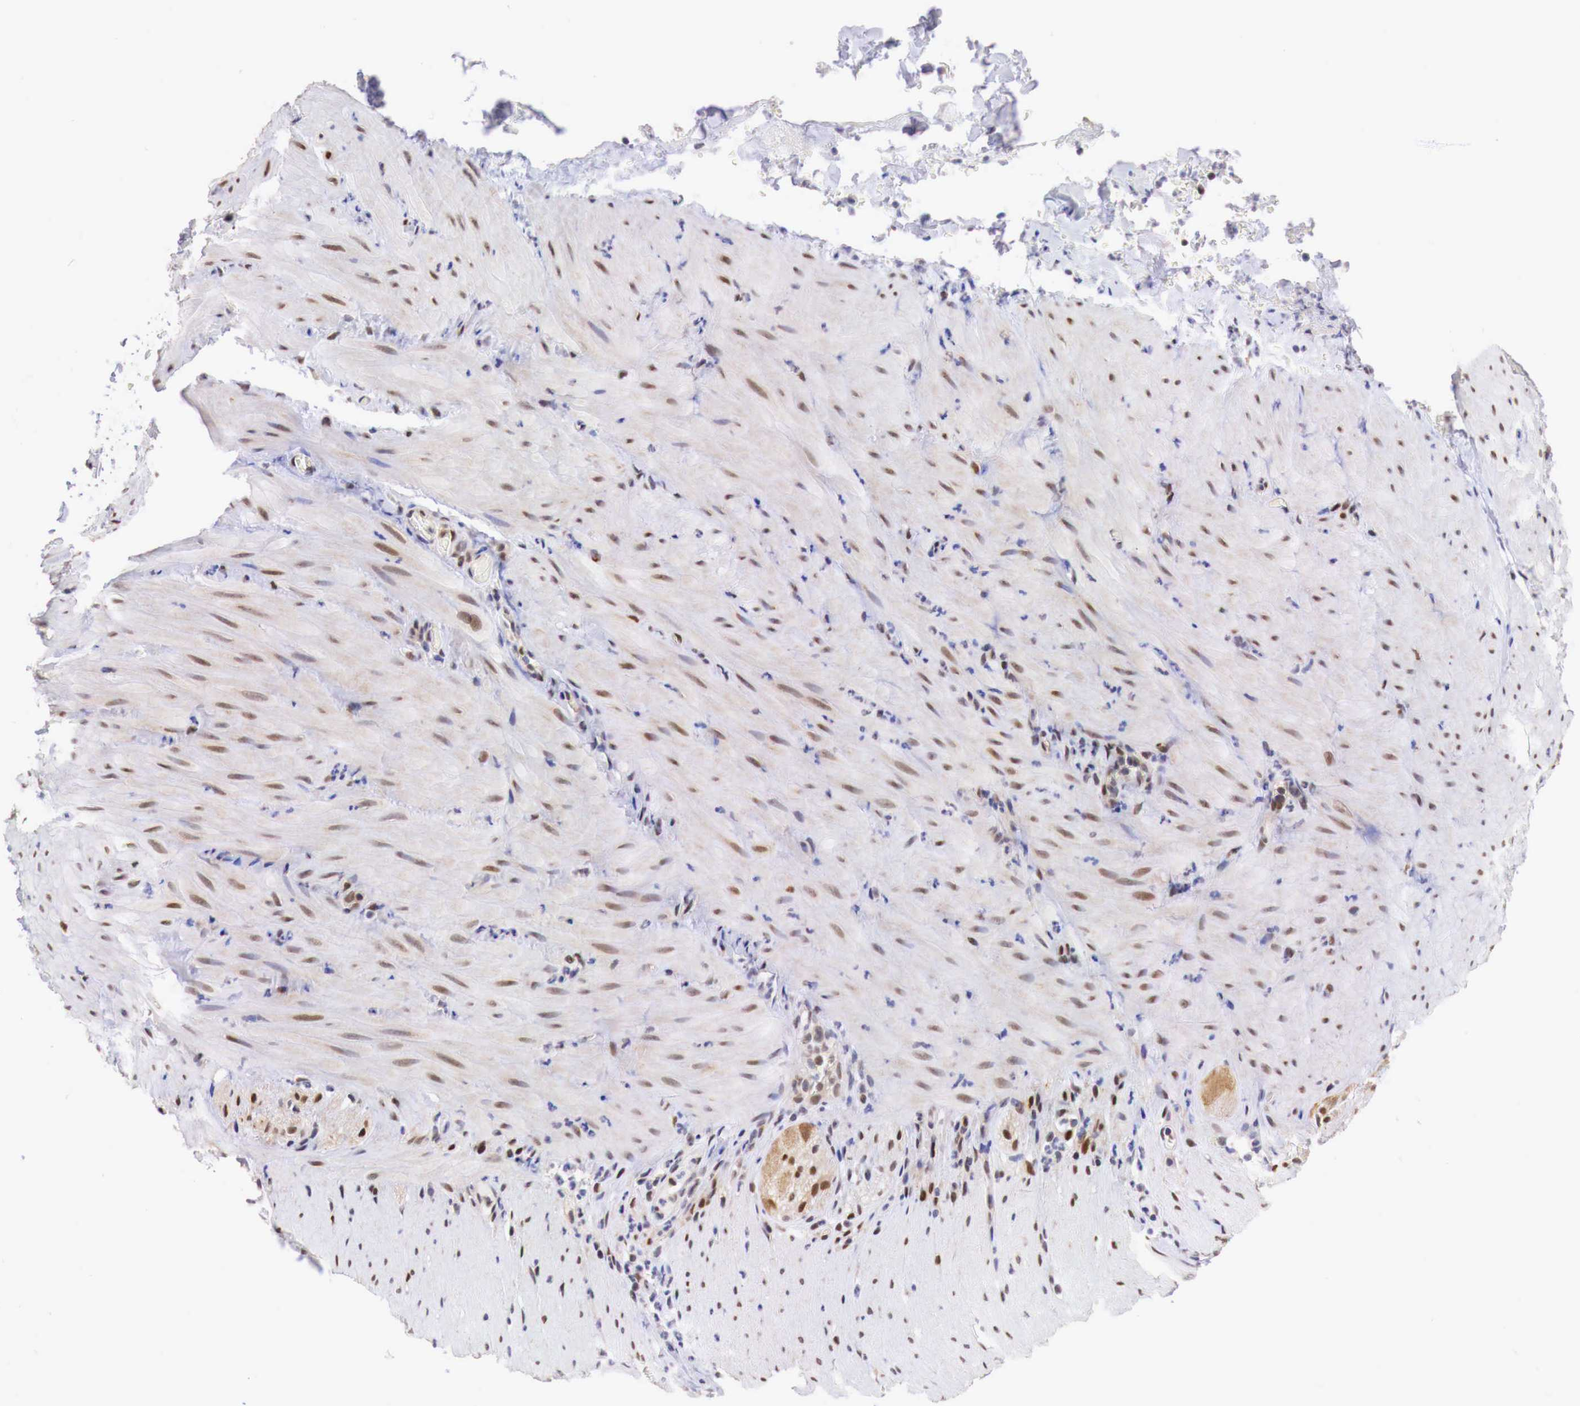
{"staining": {"intensity": "weak", "quantity": "25%-75%", "location": "cytoplasmic/membranous,nuclear"}, "tissue": "smooth muscle", "cell_type": "Smooth muscle cells", "image_type": "normal", "snomed": [{"axis": "morphology", "description": "Normal tissue, NOS"}, {"axis": "topography", "description": "Duodenum"}], "caption": "A low amount of weak cytoplasmic/membranous,nuclear staining is present in about 25%-75% of smooth muscle cells in benign smooth muscle.", "gene": "PABIR2", "patient": {"sex": "male", "age": 63}}